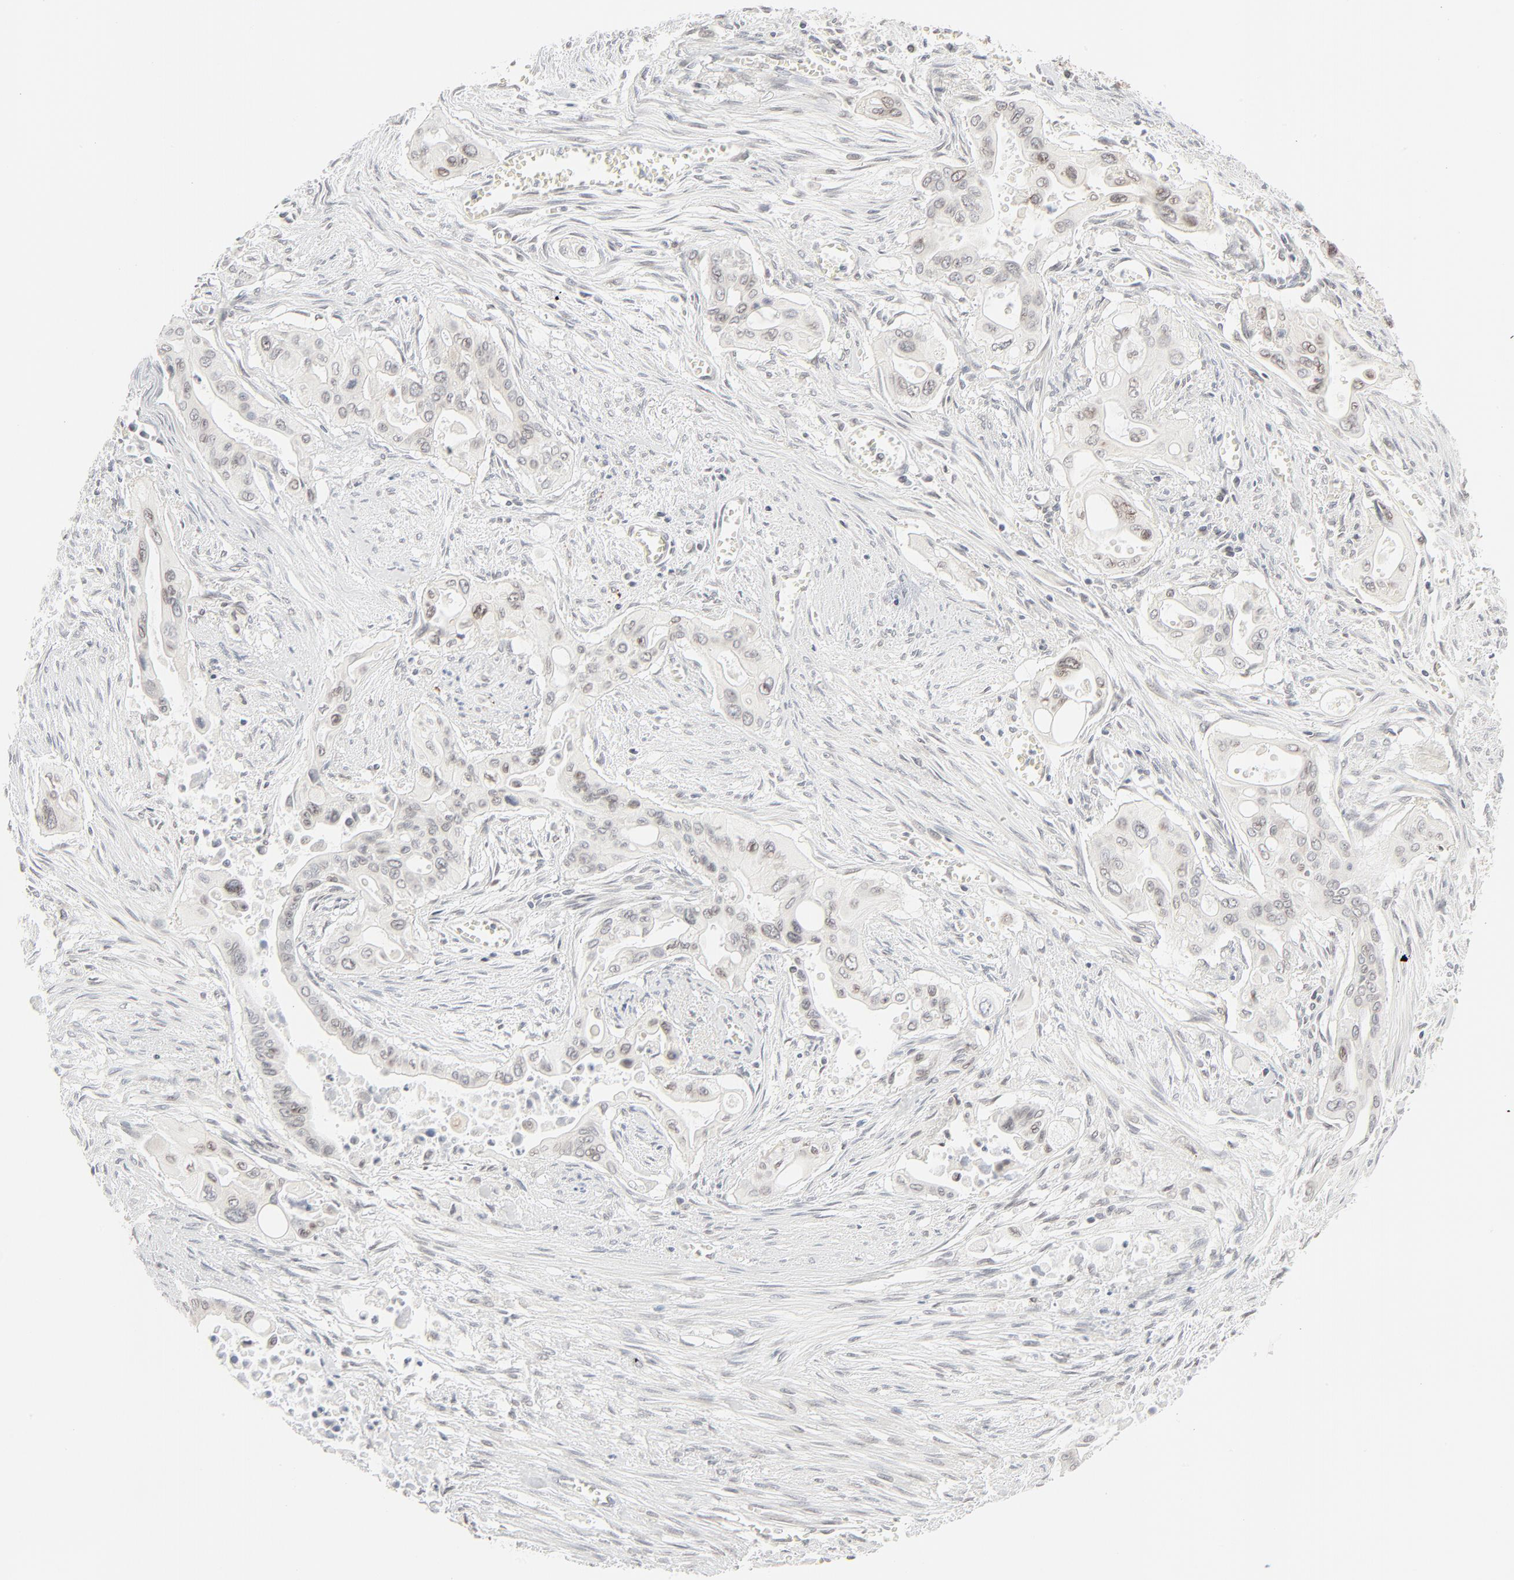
{"staining": {"intensity": "weak", "quantity": "<25%", "location": "cytoplasmic/membranous,nuclear"}, "tissue": "pancreatic cancer", "cell_type": "Tumor cells", "image_type": "cancer", "snomed": [{"axis": "morphology", "description": "Adenocarcinoma, NOS"}, {"axis": "topography", "description": "Pancreas"}], "caption": "Tumor cells are negative for brown protein staining in pancreatic cancer. (Brightfield microscopy of DAB immunohistochemistry at high magnification).", "gene": "MAD1L1", "patient": {"sex": "male", "age": 77}}